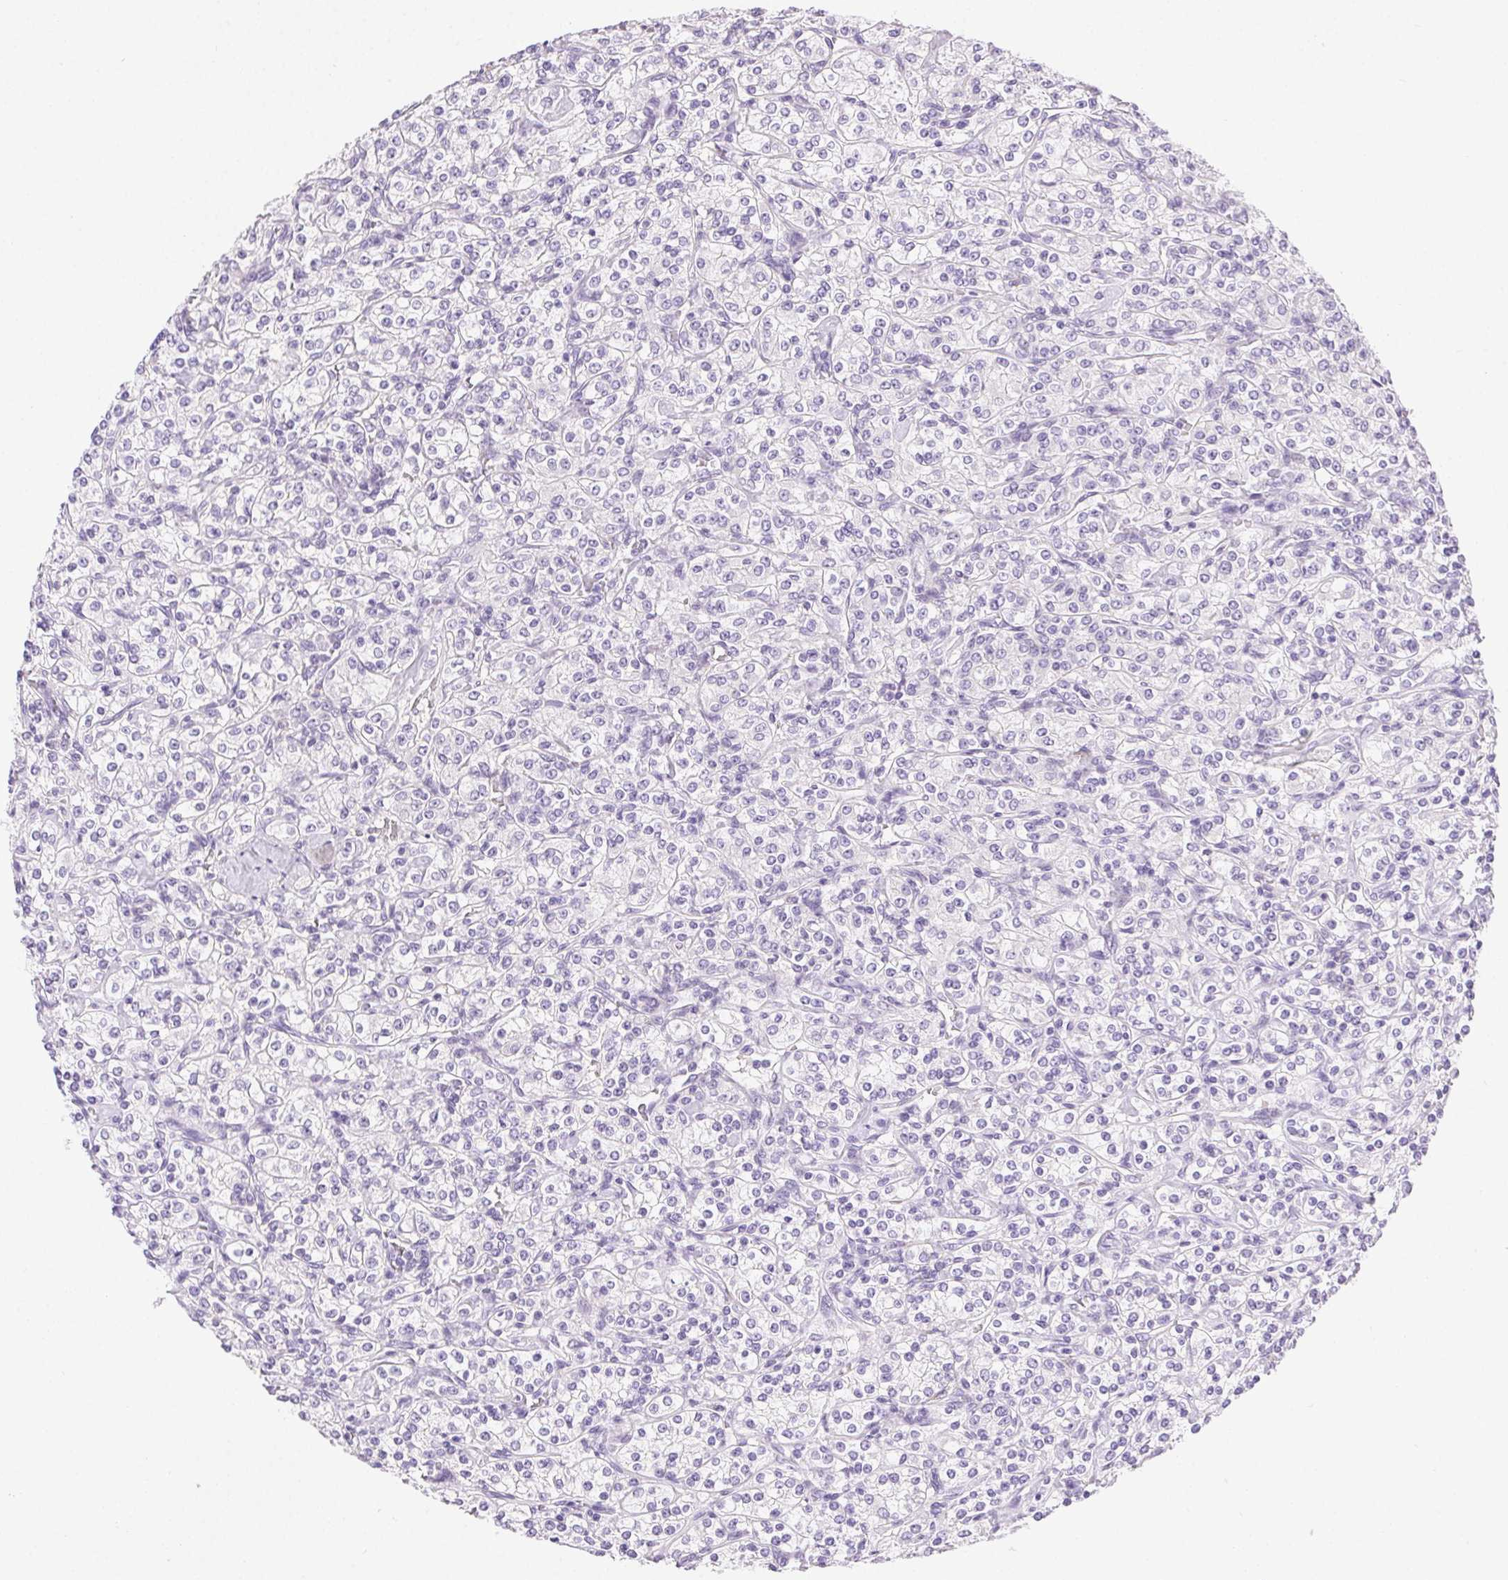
{"staining": {"intensity": "negative", "quantity": "none", "location": "none"}, "tissue": "renal cancer", "cell_type": "Tumor cells", "image_type": "cancer", "snomed": [{"axis": "morphology", "description": "Adenocarcinoma, NOS"}, {"axis": "topography", "description": "Kidney"}], "caption": "This photomicrograph is of renal cancer stained with immunohistochemistry (IHC) to label a protein in brown with the nuclei are counter-stained blue. There is no staining in tumor cells. (Stains: DAB (3,3'-diaminobenzidine) IHC with hematoxylin counter stain, Microscopy: brightfield microscopy at high magnification).", "gene": "C20orf85", "patient": {"sex": "male", "age": 77}}